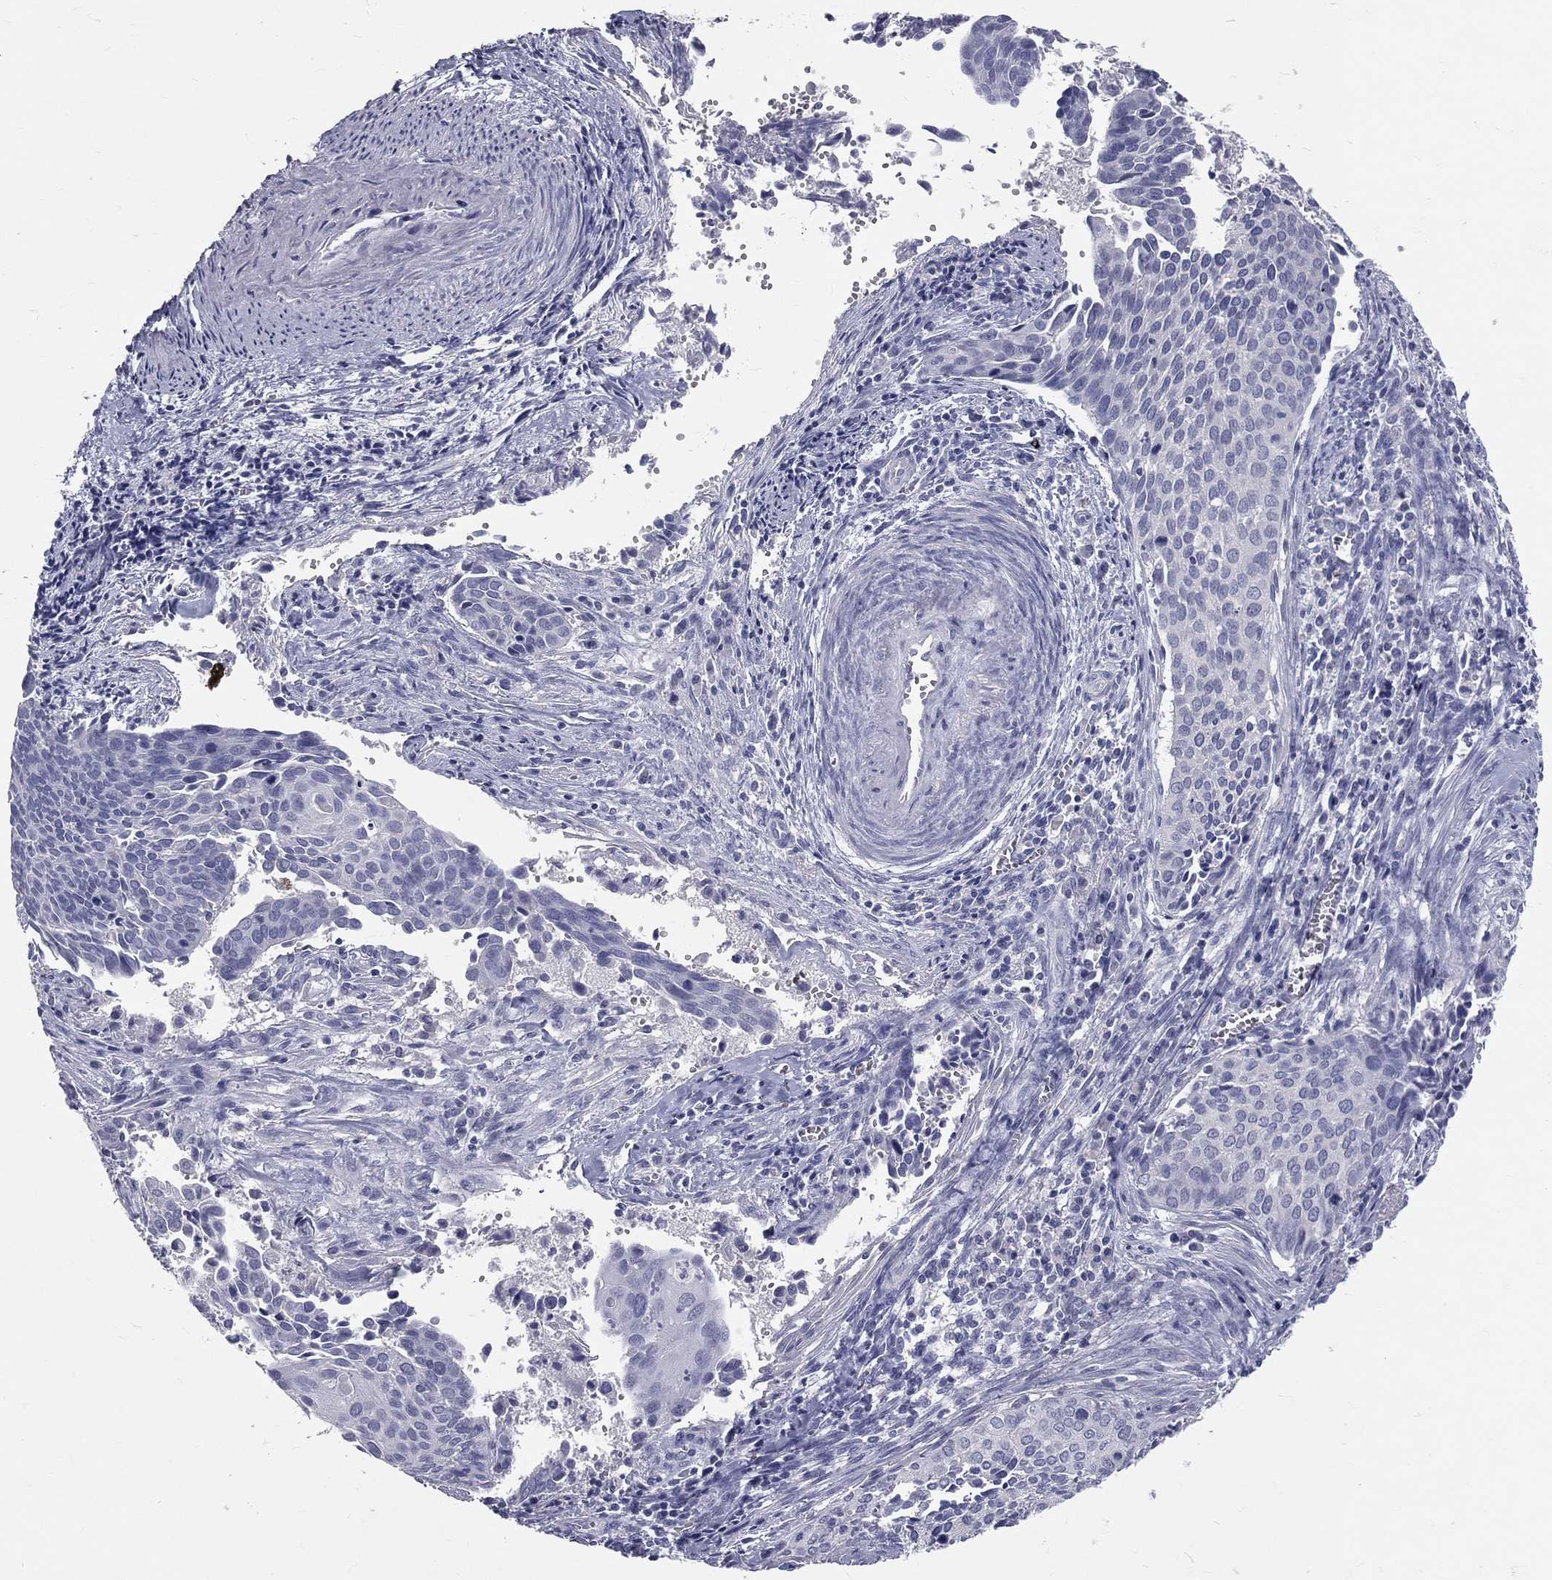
{"staining": {"intensity": "negative", "quantity": "none", "location": "none"}, "tissue": "cervical cancer", "cell_type": "Tumor cells", "image_type": "cancer", "snomed": [{"axis": "morphology", "description": "Squamous cell carcinoma, NOS"}, {"axis": "topography", "description": "Cervix"}], "caption": "There is no significant positivity in tumor cells of cervical cancer.", "gene": "TFPI2", "patient": {"sex": "female", "age": 29}}